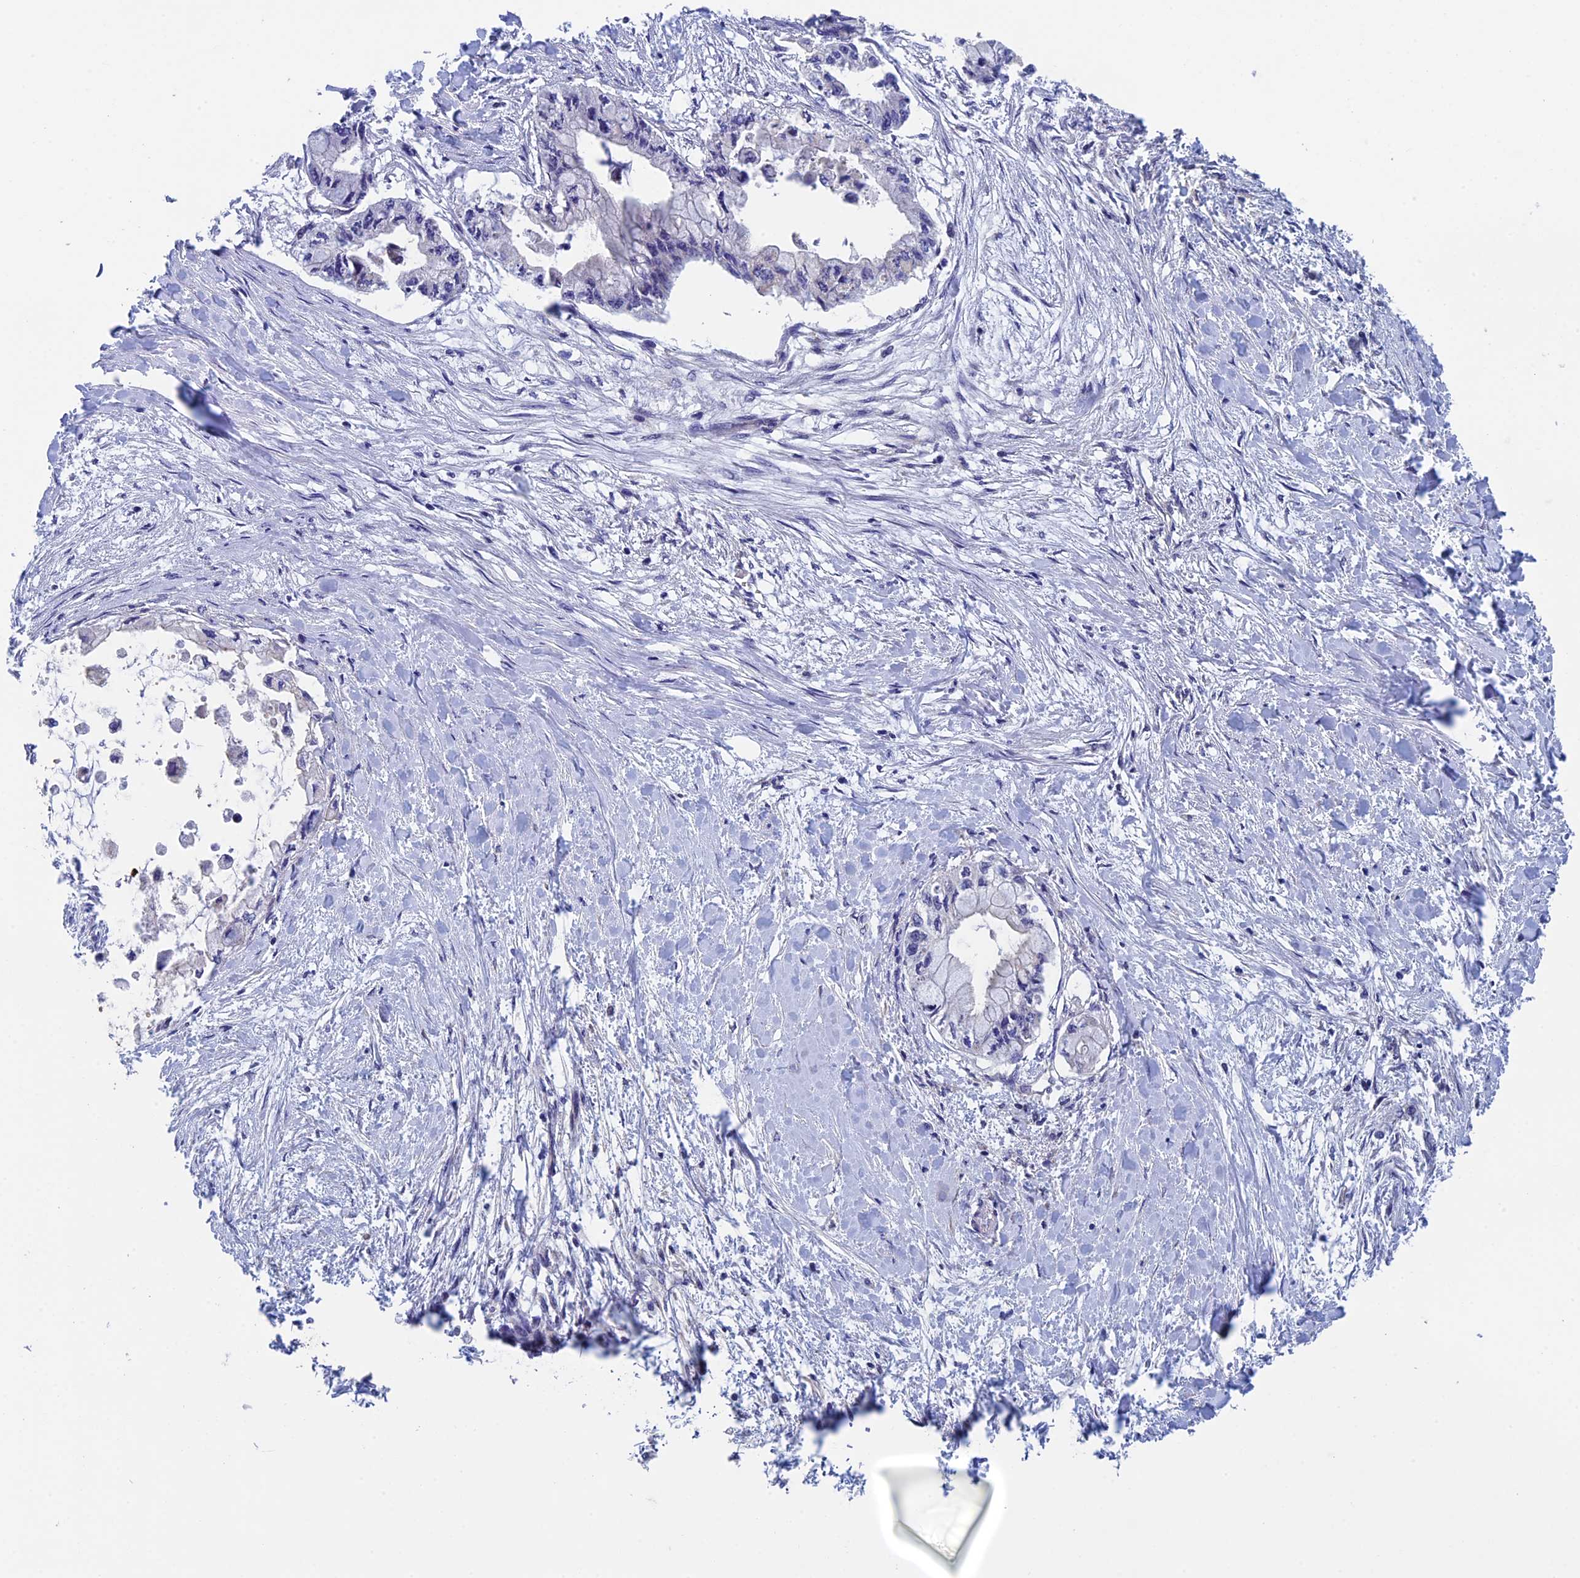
{"staining": {"intensity": "negative", "quantity": "none", "location": "none"}, "tissue": "pancreatic cancer", "cell_type": "Tumor cells", "image_type": "cancer", "snomed": [{"axis": "morphology", "description": "Adenocarcinoma, NOS"}, {"axis": "topography", "description": "Pancreas"}], "caption": "The immunohistochemistry (IHC) histopathology image has no significant staining in tumor cells of adenocarcinoma (pancreatic) tissue.", "gene": "LCMT1", "patient": {"sex": "male", "age": 48}}